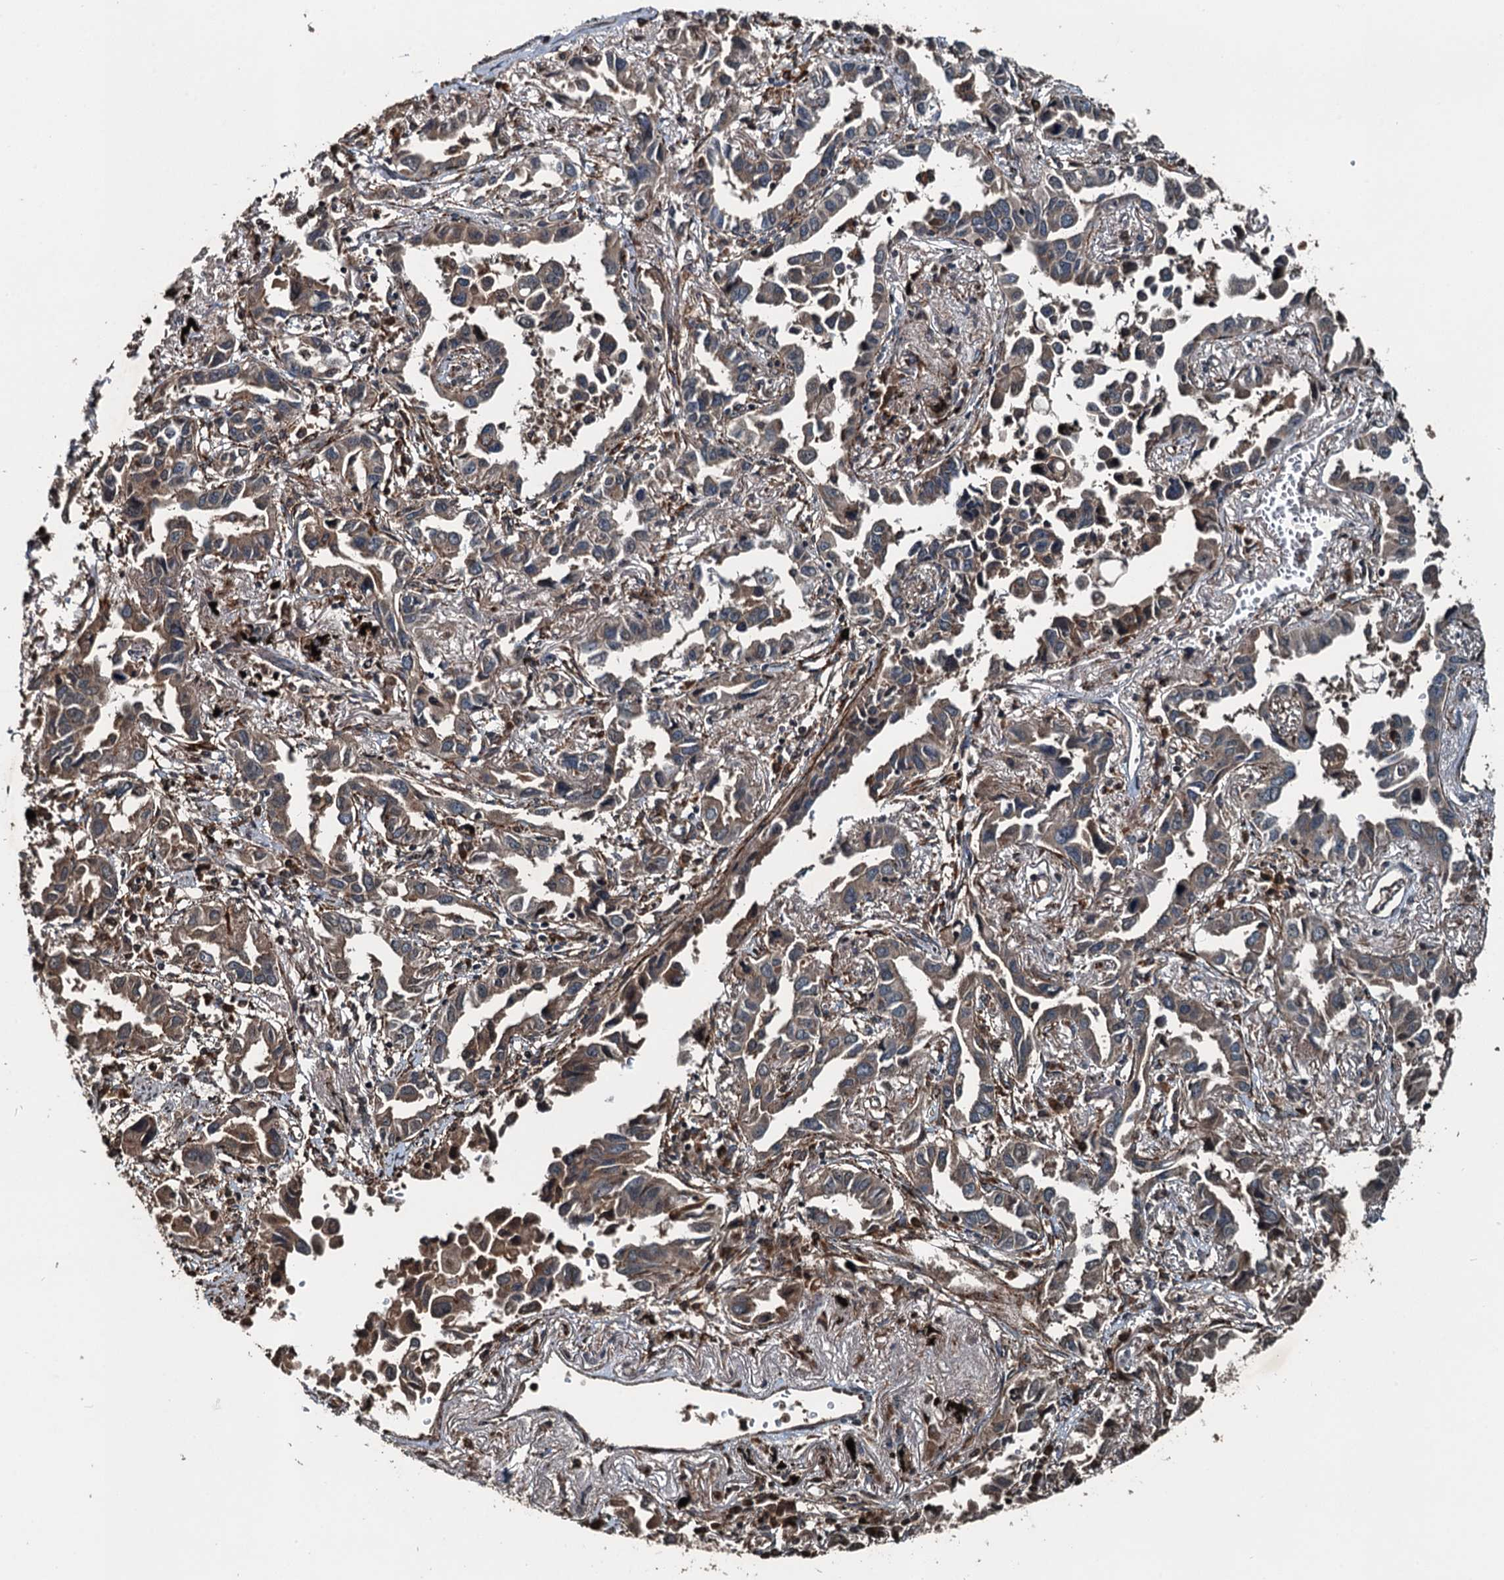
{"staining": {"intensity": "weak", "quantity": "25%-75%", "location": "cytoplasmic/membranous"}, "tissue": "lung cancer", "cell_type": "Tumor cells", "image_type": "cancer", "snomed": [{"axis": "morphology", "description": "Adenocarcinoma, NOS"}, {"axis": "topography", "description": "Lung"}], "caption": "Weak cytoplasmic/membranous protein positivity is identified in approximately 25%-75% of tumor cells in lung cancer. (DAB = brown stain, brightfield microscopy at high magnification).", "gene": "TCTN1", "patient": {"sex": "male", "age": 67}}